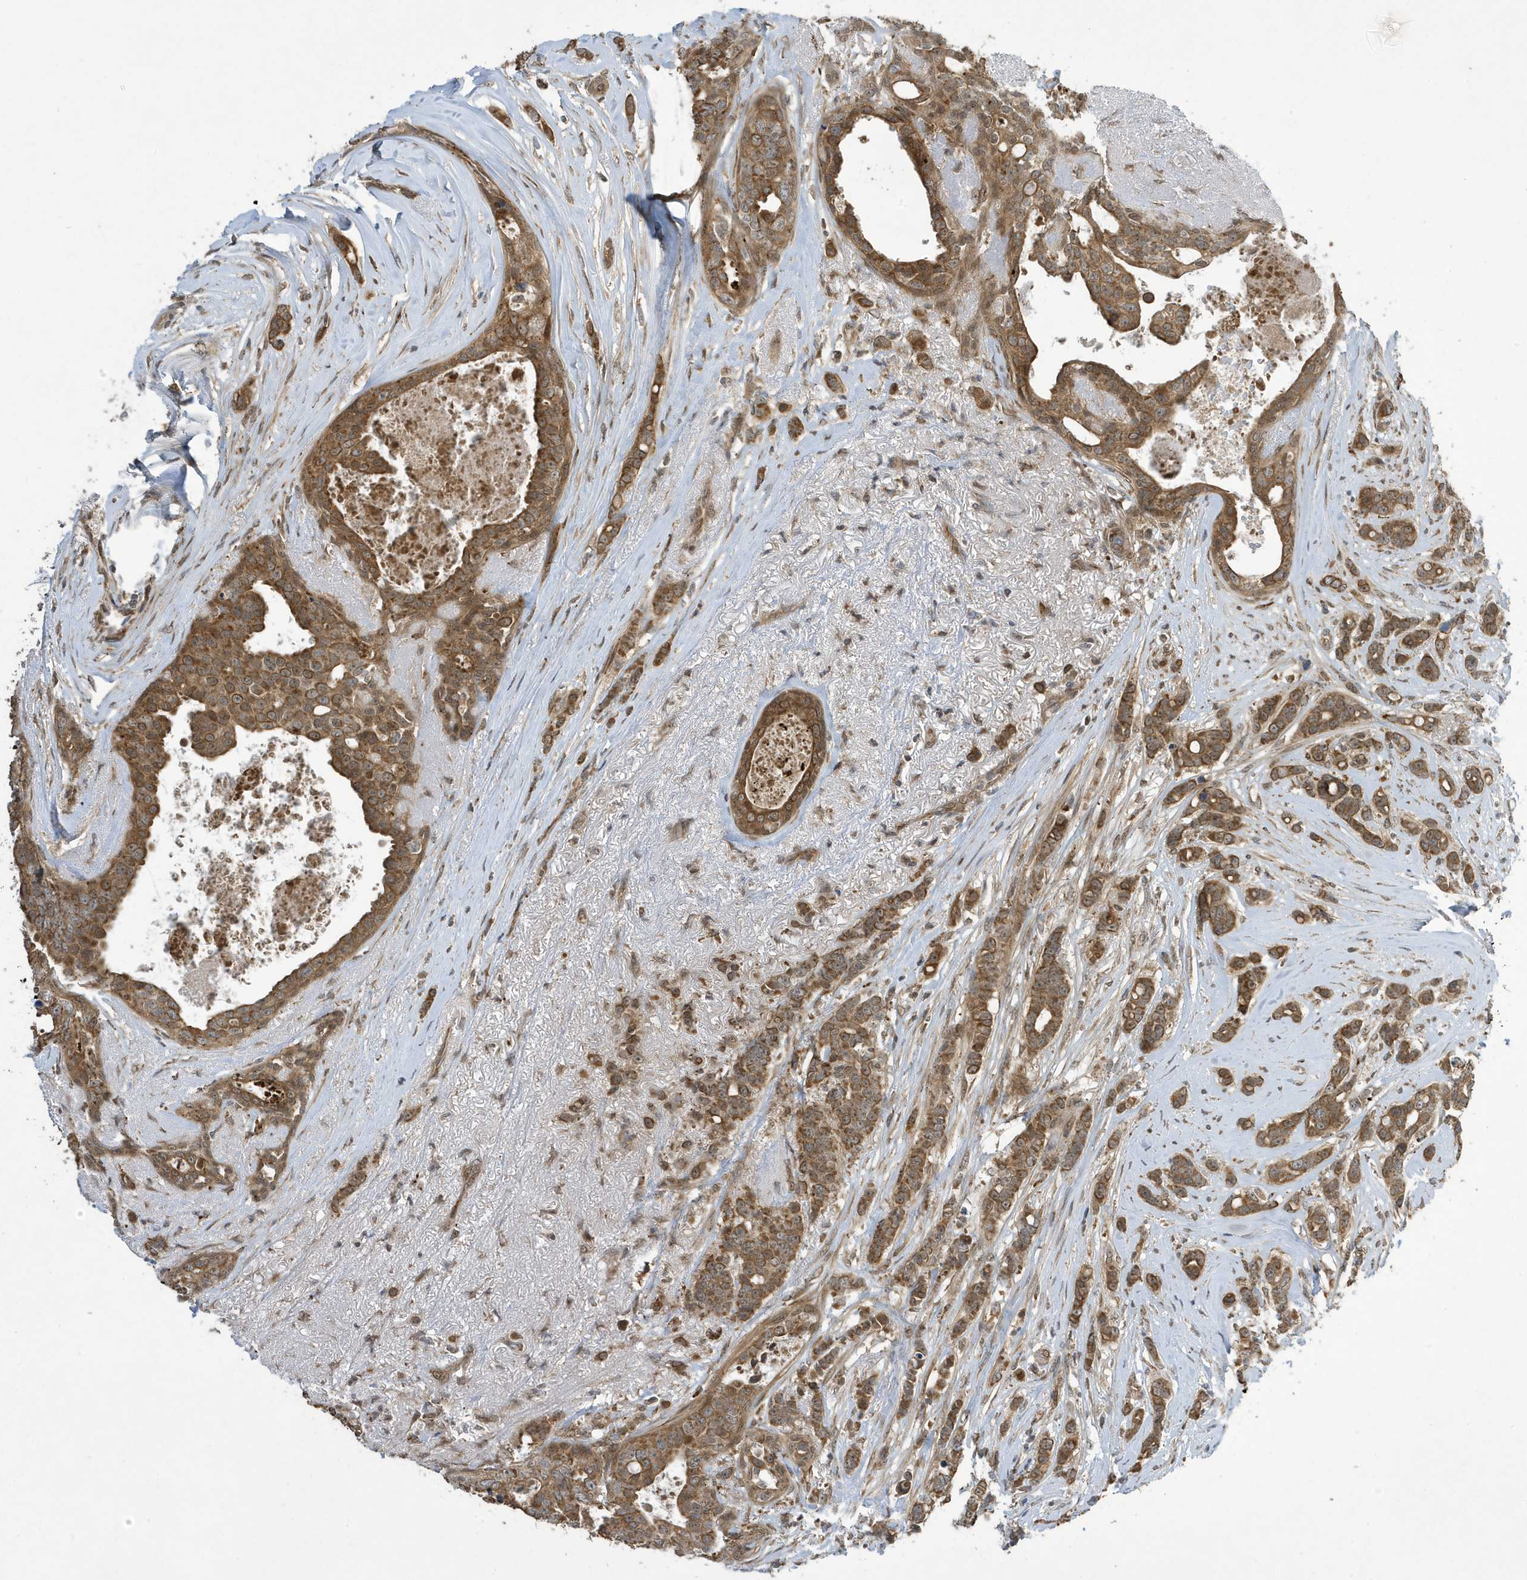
{"staining": {"intensity": "moderate", "quantity": ">75%", "location": "cytoplasmic/membranous"}, "tissue": "breast cancer", "cell_type": "Tumor cells", "image_type": "cancer", "snomed": [{"axis": "morphology", "description": "Lobular carcinoma"}, {"axis": "topography", "description": "Breast"}], "caption": "Breast cancer (lobular carcinoma) was stained to show a protein in brown. There is medium levels of moderate cytoplasmic/membranous expression in approximately >75% of tumor cells. Using DAB (3,3'-diaminobenzidine) (brown) and hematoxylin (blue) stains, captured at high magnification using brightfield microscopy.", "gene": "NCOA7", "patient": {"sex": "female", "age": 51}}